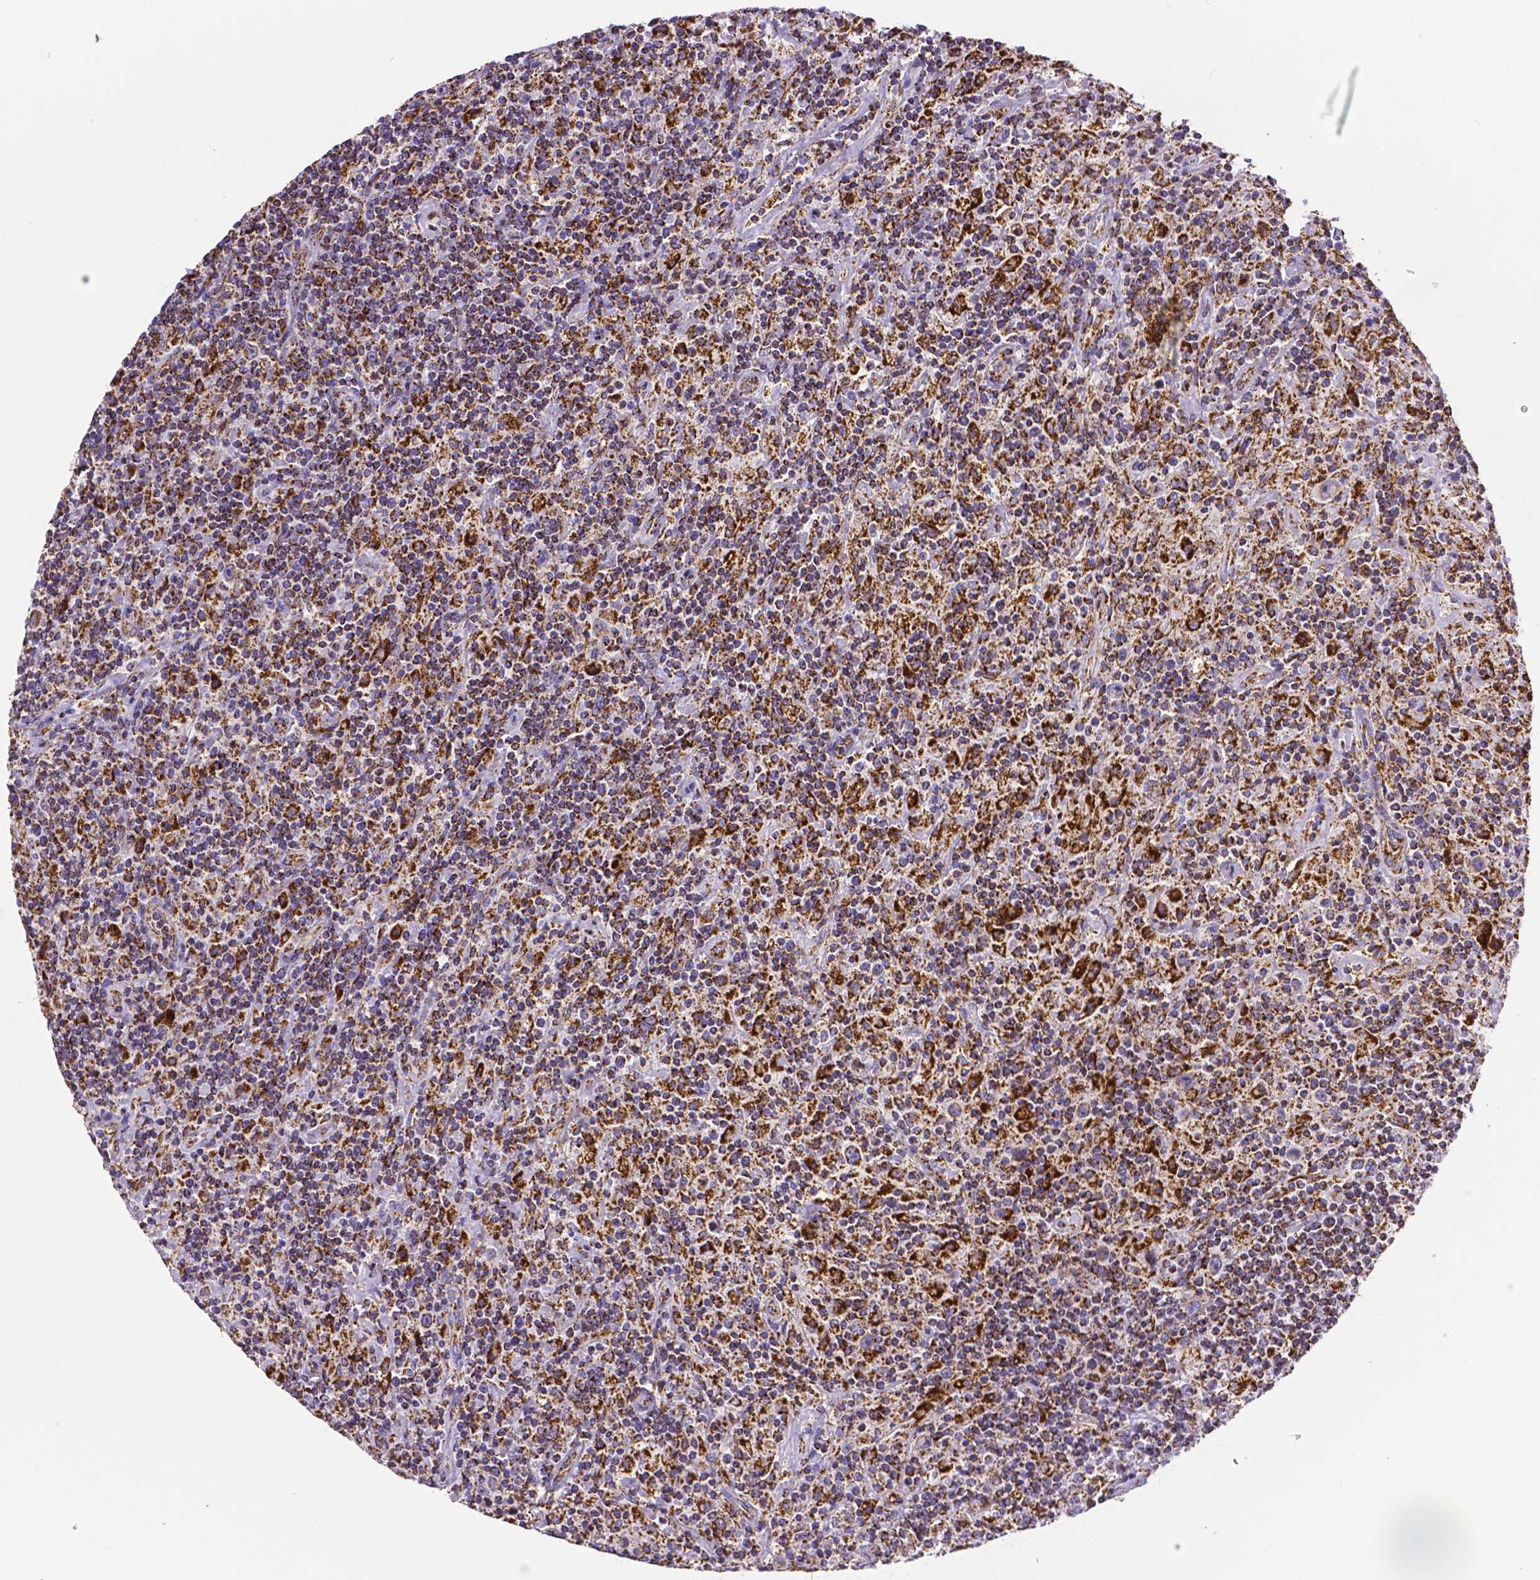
{"staining": {"intensity": "moderate", "quantity": "<25%", "location": "cytoplasmic/membranous"}, "tissue": "lymphoma", "cell_type": "Tumor cells", "image_type": "cancer", "snomed": [{"axis": "morphology", "description": "Hodgkin's disease, NOS"}, {"axis": "topography", "description": "Lymph node"}], "caption": "Tumor cells show moderate cytoplasmic/membranous positivity in approximately <25% of cells in Hodgkin's disease.", "gene": "MACC1", "patient": {"sex": "male", "age": 70}}